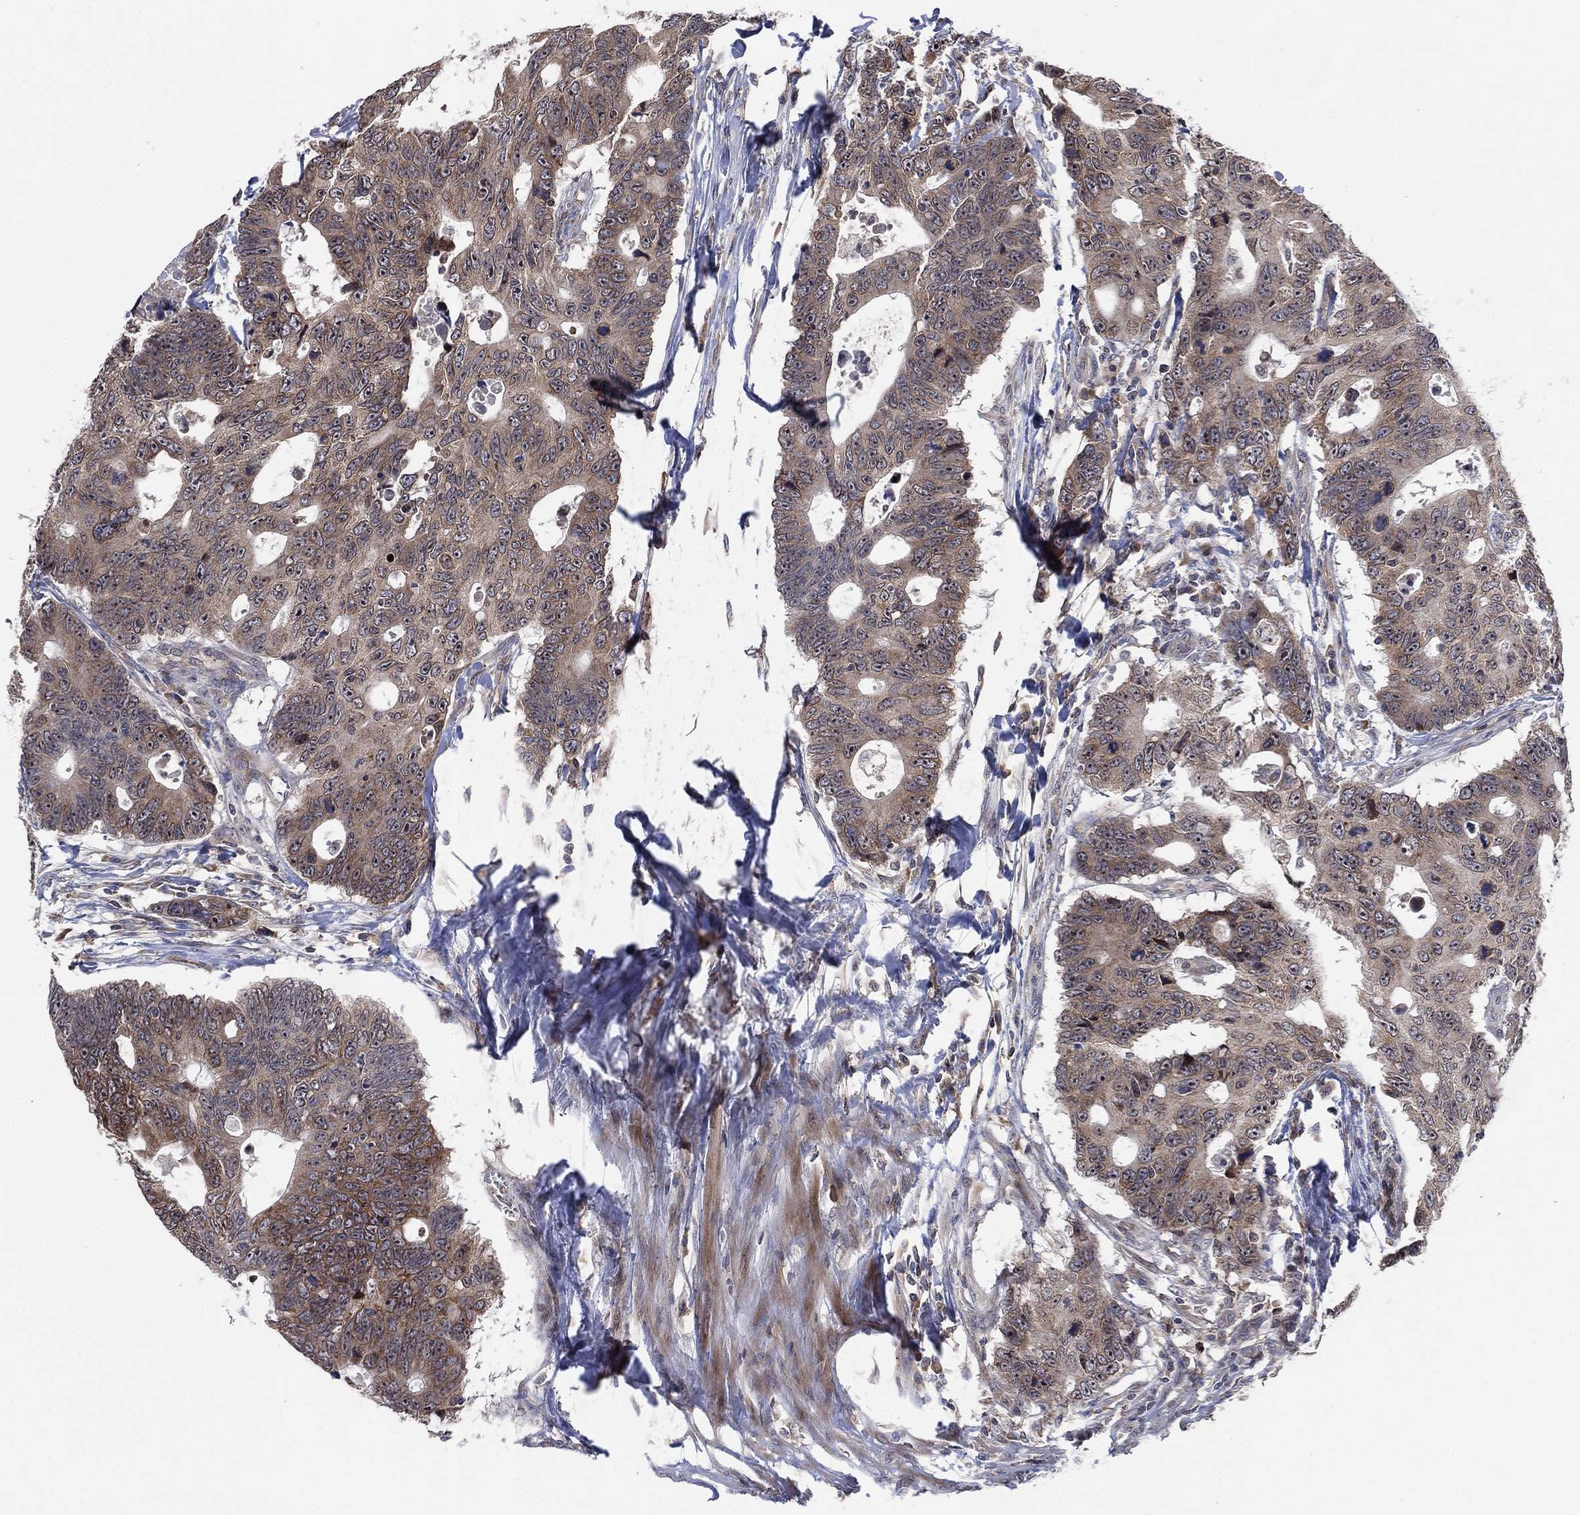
{"staining": {"intensity": "weak", "quantity": ">75%", "location": "cytoplasmic/membranous"}, "tissue": "colorectal cancer", "cell_type": "Tumor cells", "image_type": "cancer", "snomed": [{"axis": "morphology", "description": "Adenocarcinoma, NOS"}, {"axis": "topography", "description": "Colon"}], "caption": "Weak cytoplasmic/membranous protein staining is identified in about >75% of tumor cells in colorectal adenocarcinoma. The staining is performed using DAB (3,3'-diaminobenzidine) brown chromogen to label protein expression. The nuclei are counter-stained blue using hematoxylin.", "gene": "TMCO1", "patient": {"sex": "female", "age": 77}}